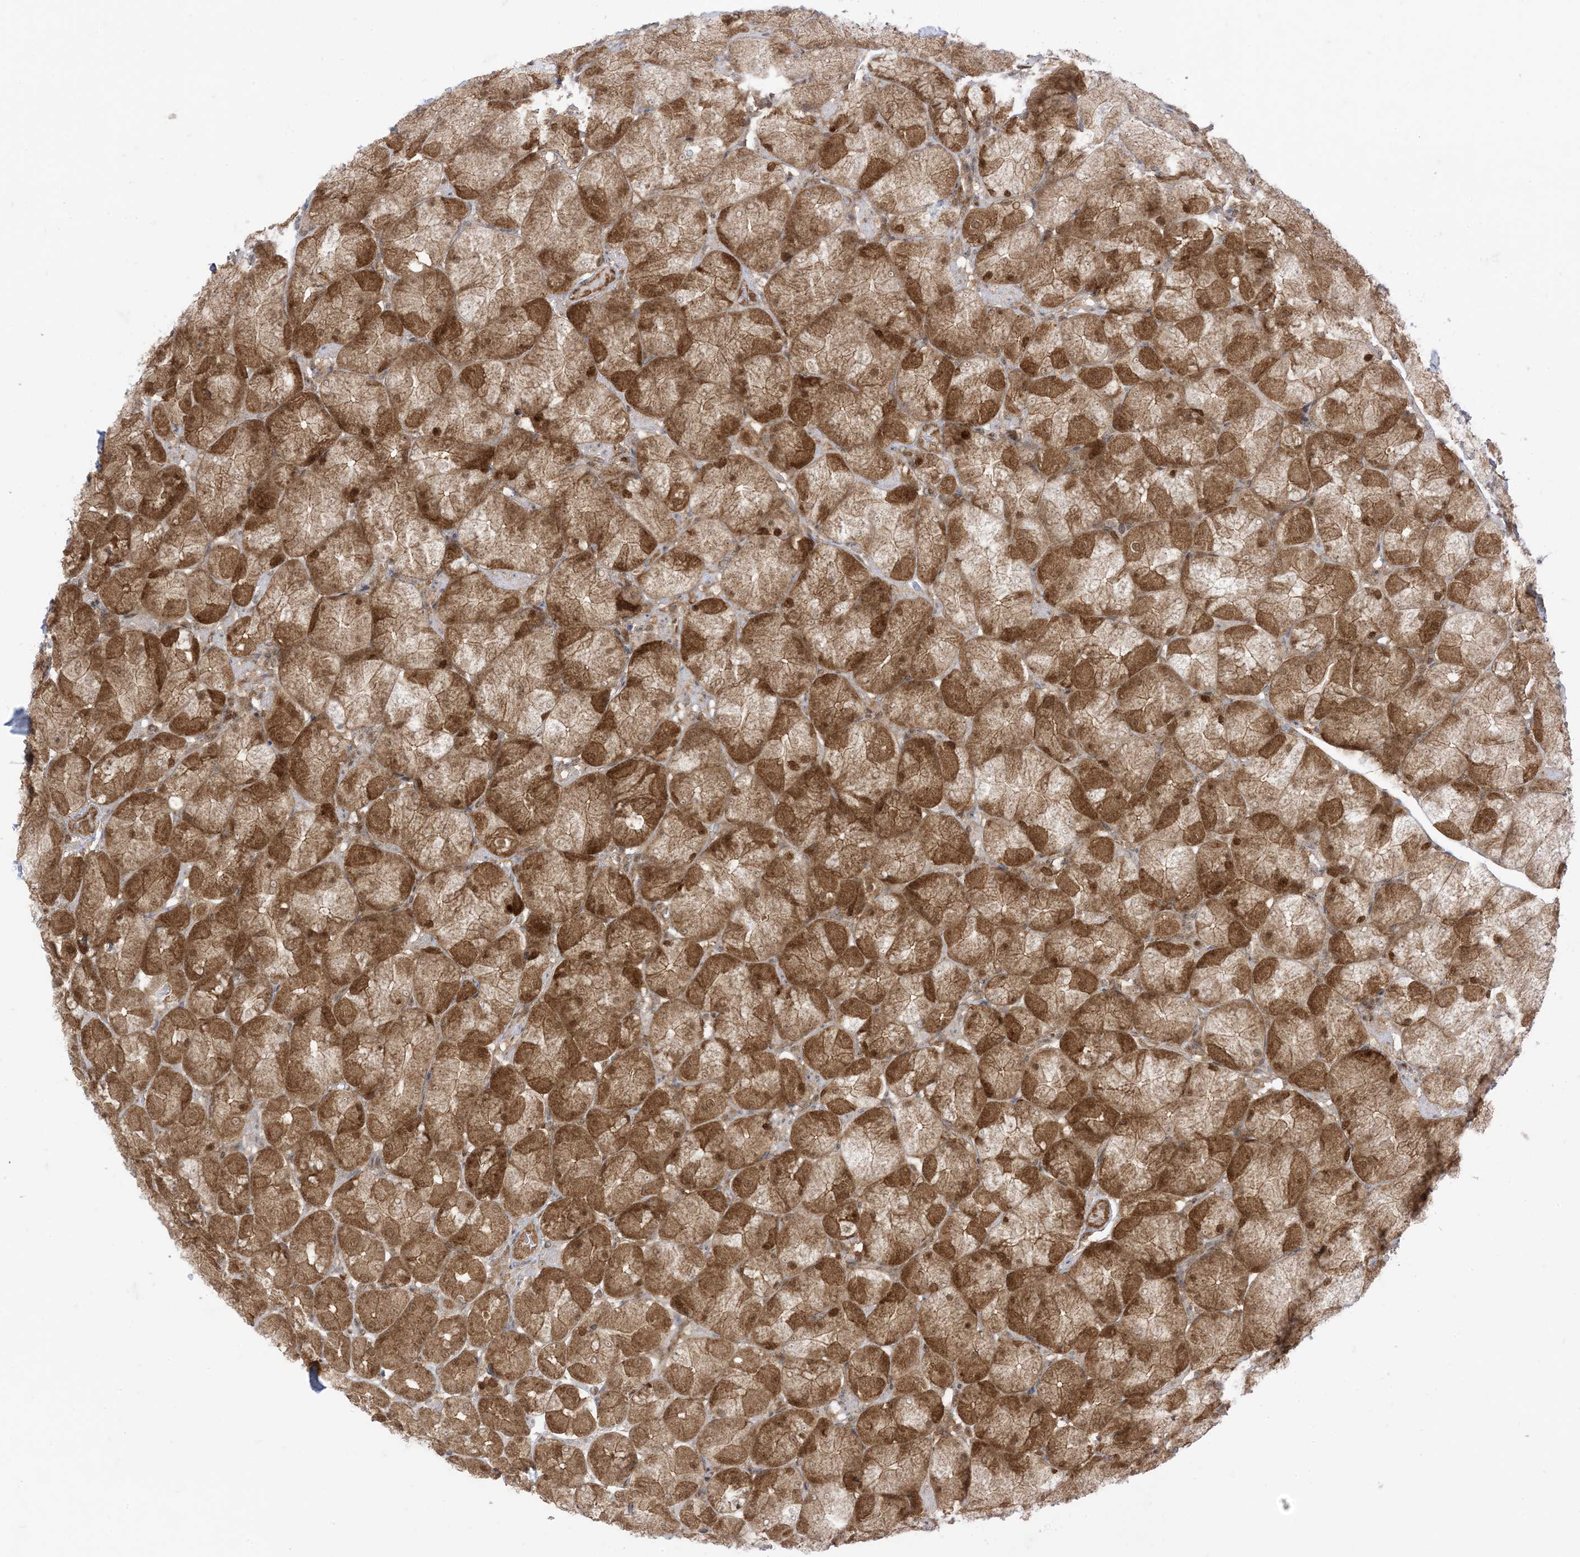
{"staining": {"intensity": "moderate", "quantity": ">75%", "location": "cytoplasmic/membranous,nuclear"}, "tissue": "stomach", "cell_type": "Glandular cells", "image_type": "normal", "snomed": [{"axis": "morphology", "description": "Normal tissue, NOS"}, {"axis": "topography", "description": "Stomach, upper"}], "caption": "A photomicrograph of stomach stained for a protein reveals moderate cytoplasmic/membranous,nuclear brown staining in glandular cells.", "gene": "PTPA", "patient": {"sex": "female", "age": 56}}